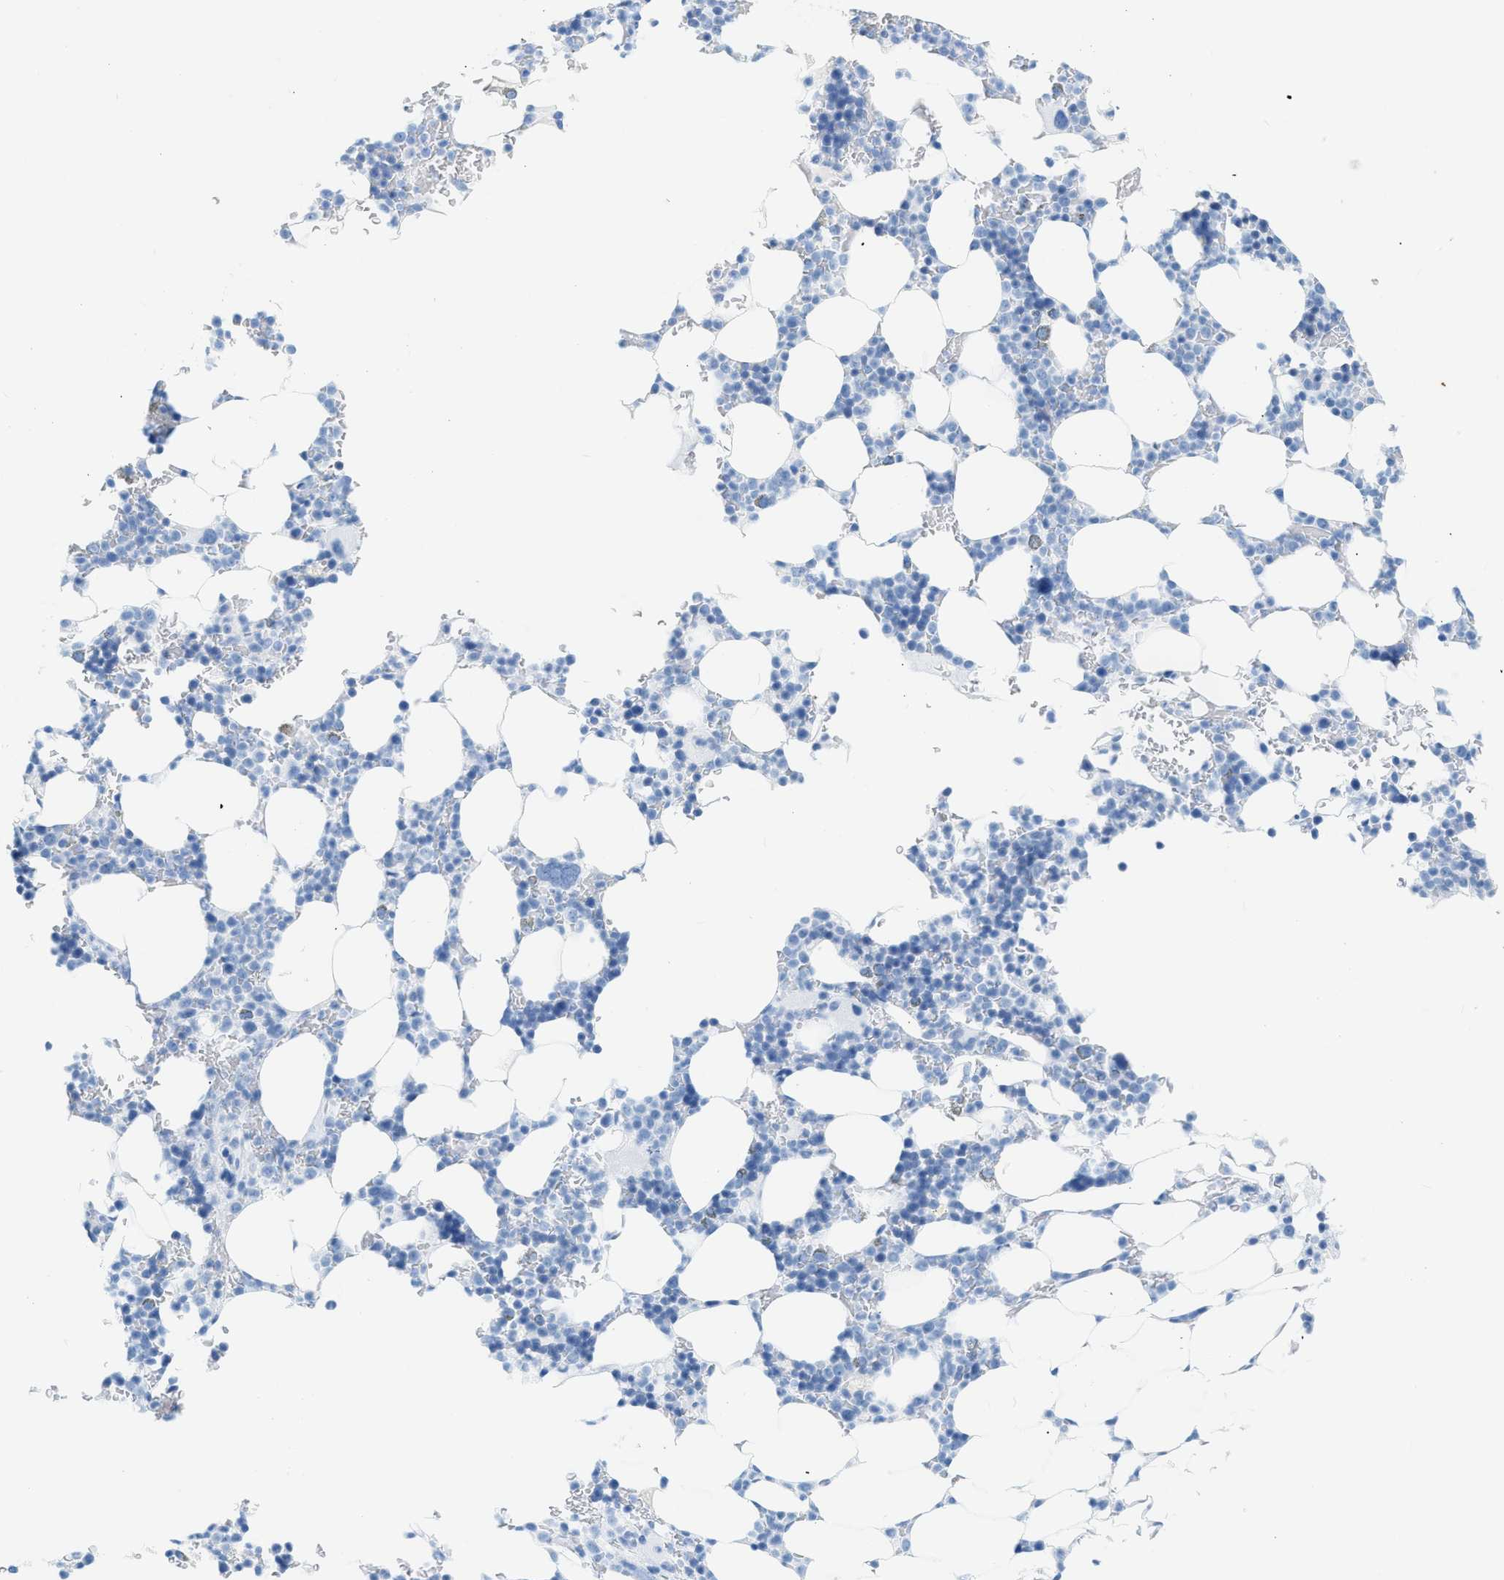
{"staining": {"intensity": "negative", "quantity": "none", "location": "none"}, "tissue": "bone marrow", "cell_type": "Hematopoietic cells", "image_type": "normal", "snomed": [{"axis": "morphology", "description": "Normal tissue, NOS"}, {"axis": "topography", "description": "Bone marrow"}], "caption": "An immunohistochemistry histopathology image of benign bone marrow is shown. There is no staining in hematopoietic cells of bone marrow.", "gene": "DES", "patient": {"sex": "female", "age": 81}}